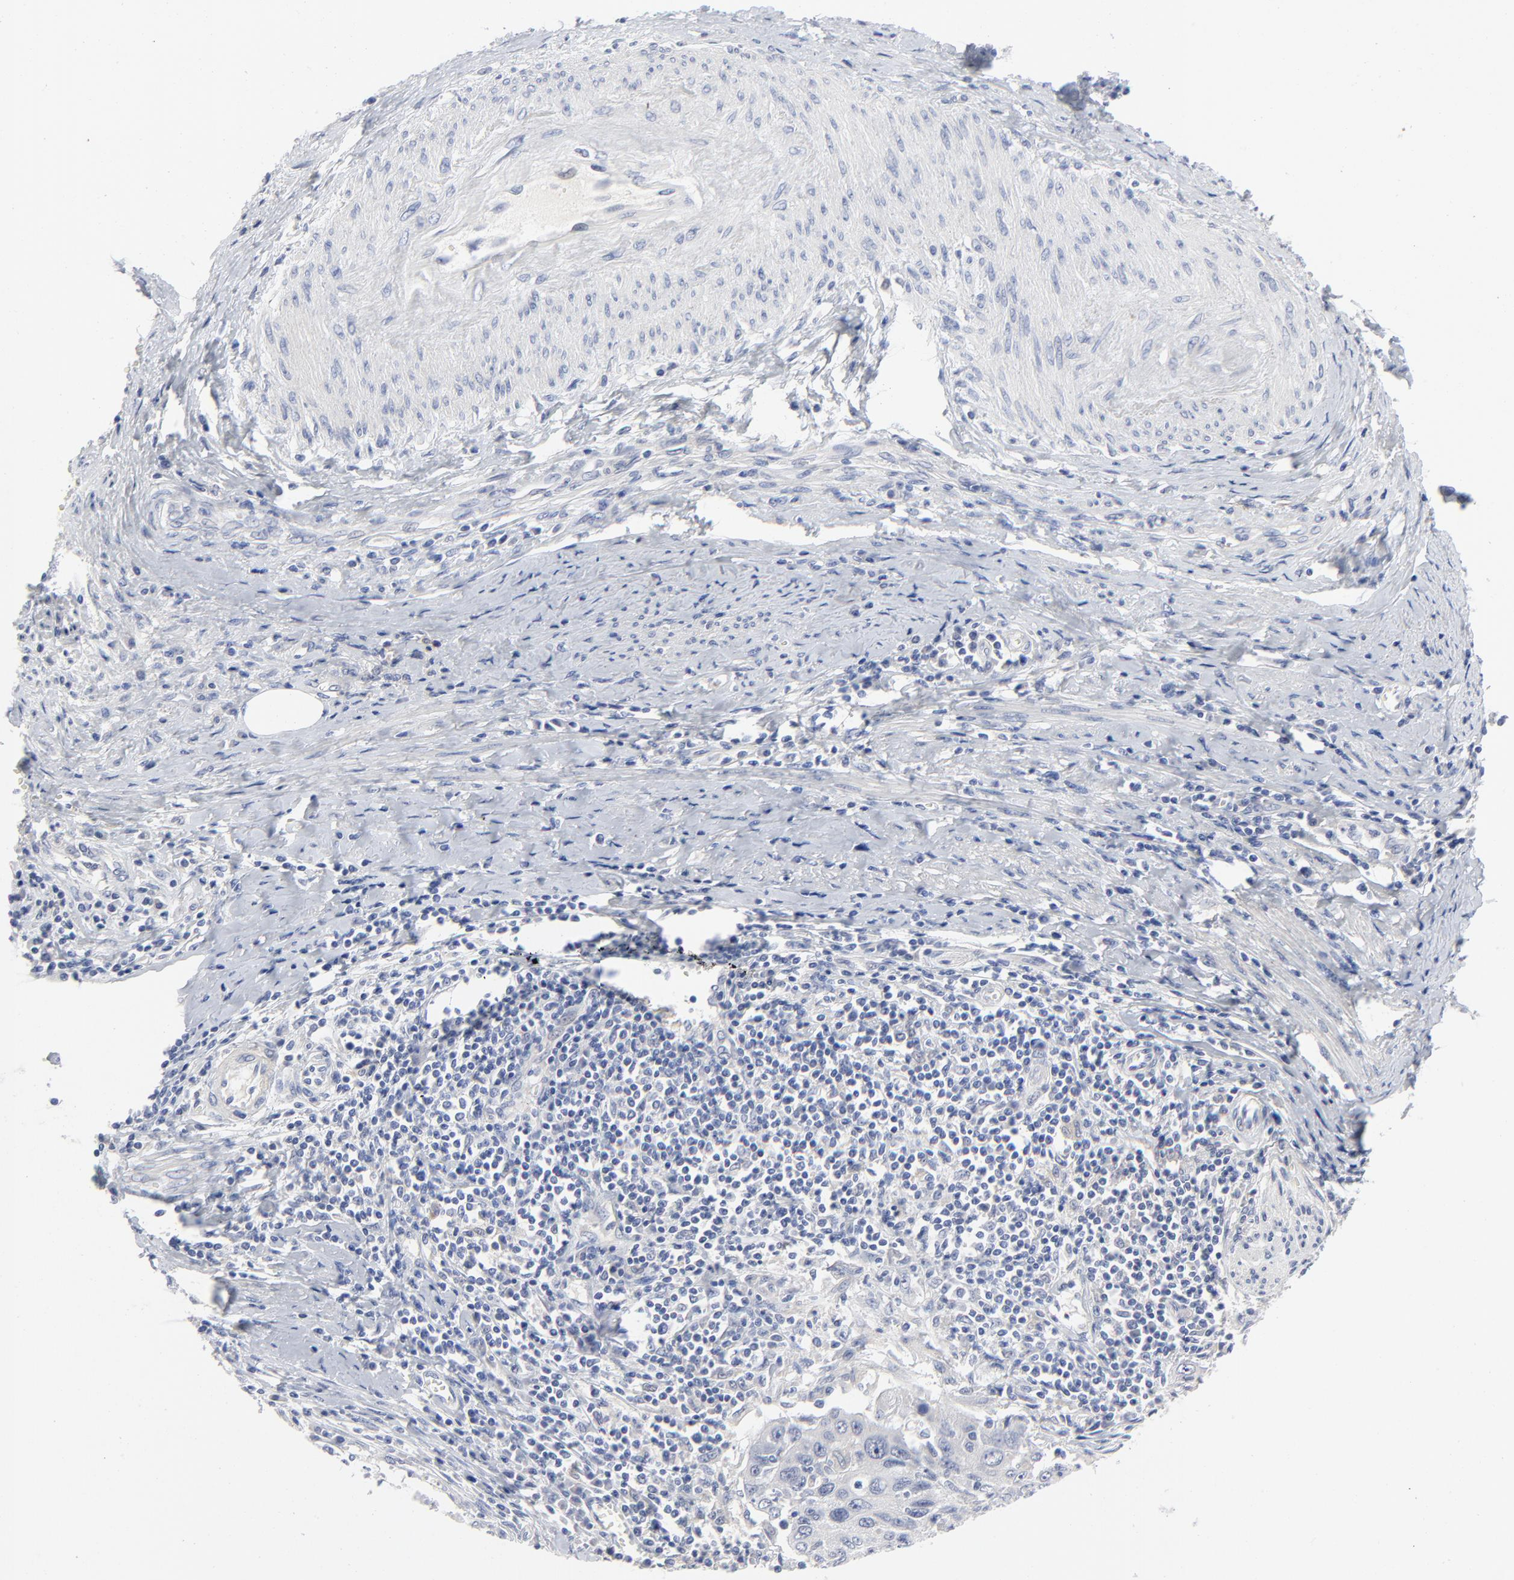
{"staining": {"intensity": "negative", "quantity": "none", "location": "none"}, "tissue": "cervical cancer", "cell_type": "Tumor cells", "image_type": "cancer", "snomed": [{"axis": "morphology", "description": "Squamous cell carcinoma, NOS"}, {"axis": "topography", "description": "Cervix"}], "caption": "Immunohistochemistry (IHC) histopathology image of neoplastic tissue: squamous cell carcinoma (cervical) stained with DAB (3,3'-diaminobenzidine) reveals no significant protein staining in tumor cells. Brightfield microscopy of immunohistochemistry (IHC) stained with DAB (3,3'-diaminobenzidine) (brown) and hematoxylin (blue), captured at high magnification.", "gene": "CLEC4G", "patient": {"sex": "female", "age": 53}}